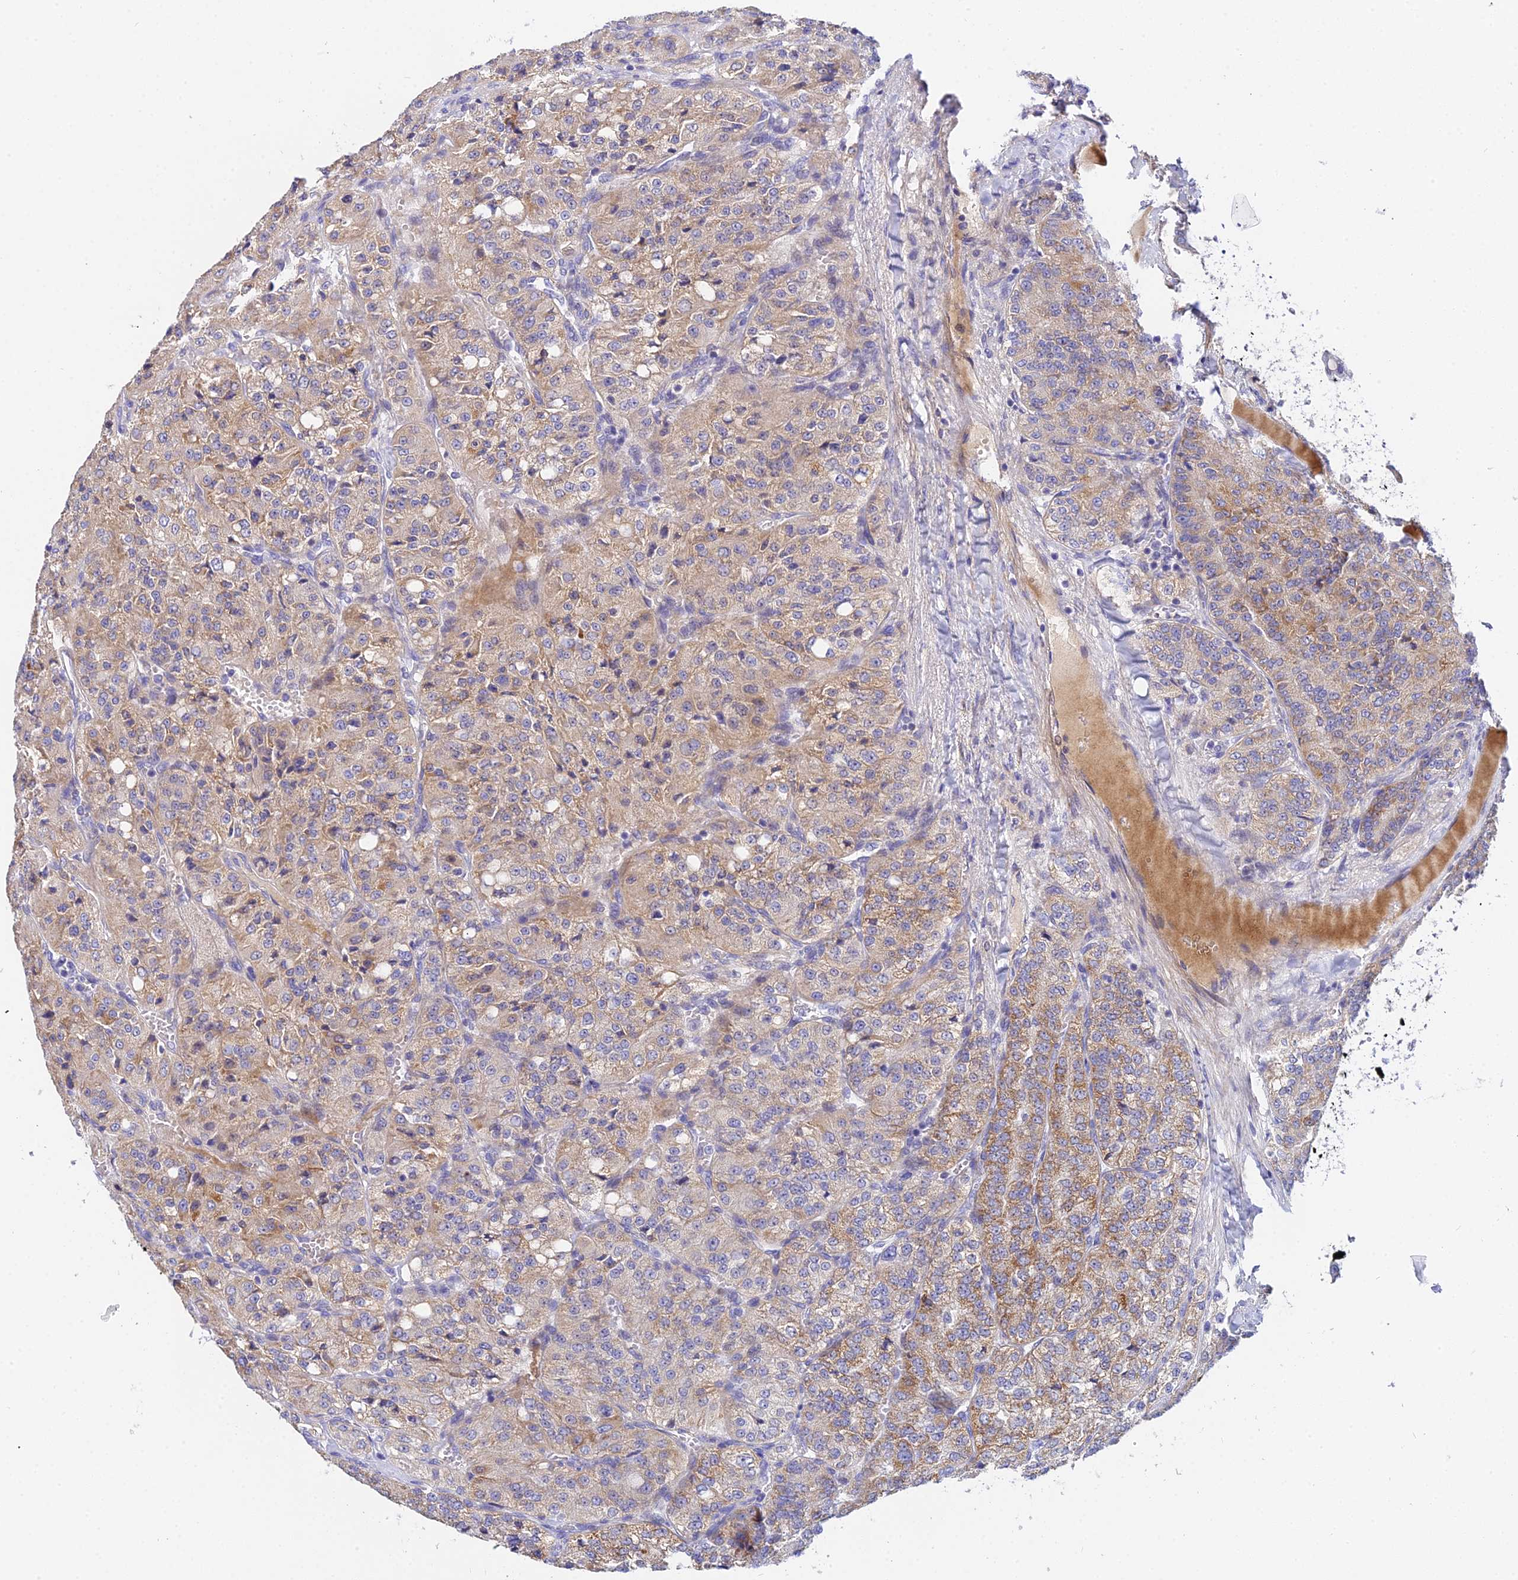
{"staining": {"intensity": "moderate", "quantity": ">75%", "location": "cytoplasmic/membranous"}, "tissue": "renal cancer", "cell_type": "Tumor cells", "image_type": "cancer", "snomed": [{"axis": "morphology", "description": "Adenocarcinoma, NOS"}, {"axis": "topography", "description": "Kidney"}], "caption": "This photomicrograph displays immunohistochemistry staining of renal cancer (adenocarcinoma), with medium moderate cytoplasmic/membranous staining in approximately >75% of tumor cells.", "gene": "ACOT2", "patient": {"sex": "female", "age": 63}}